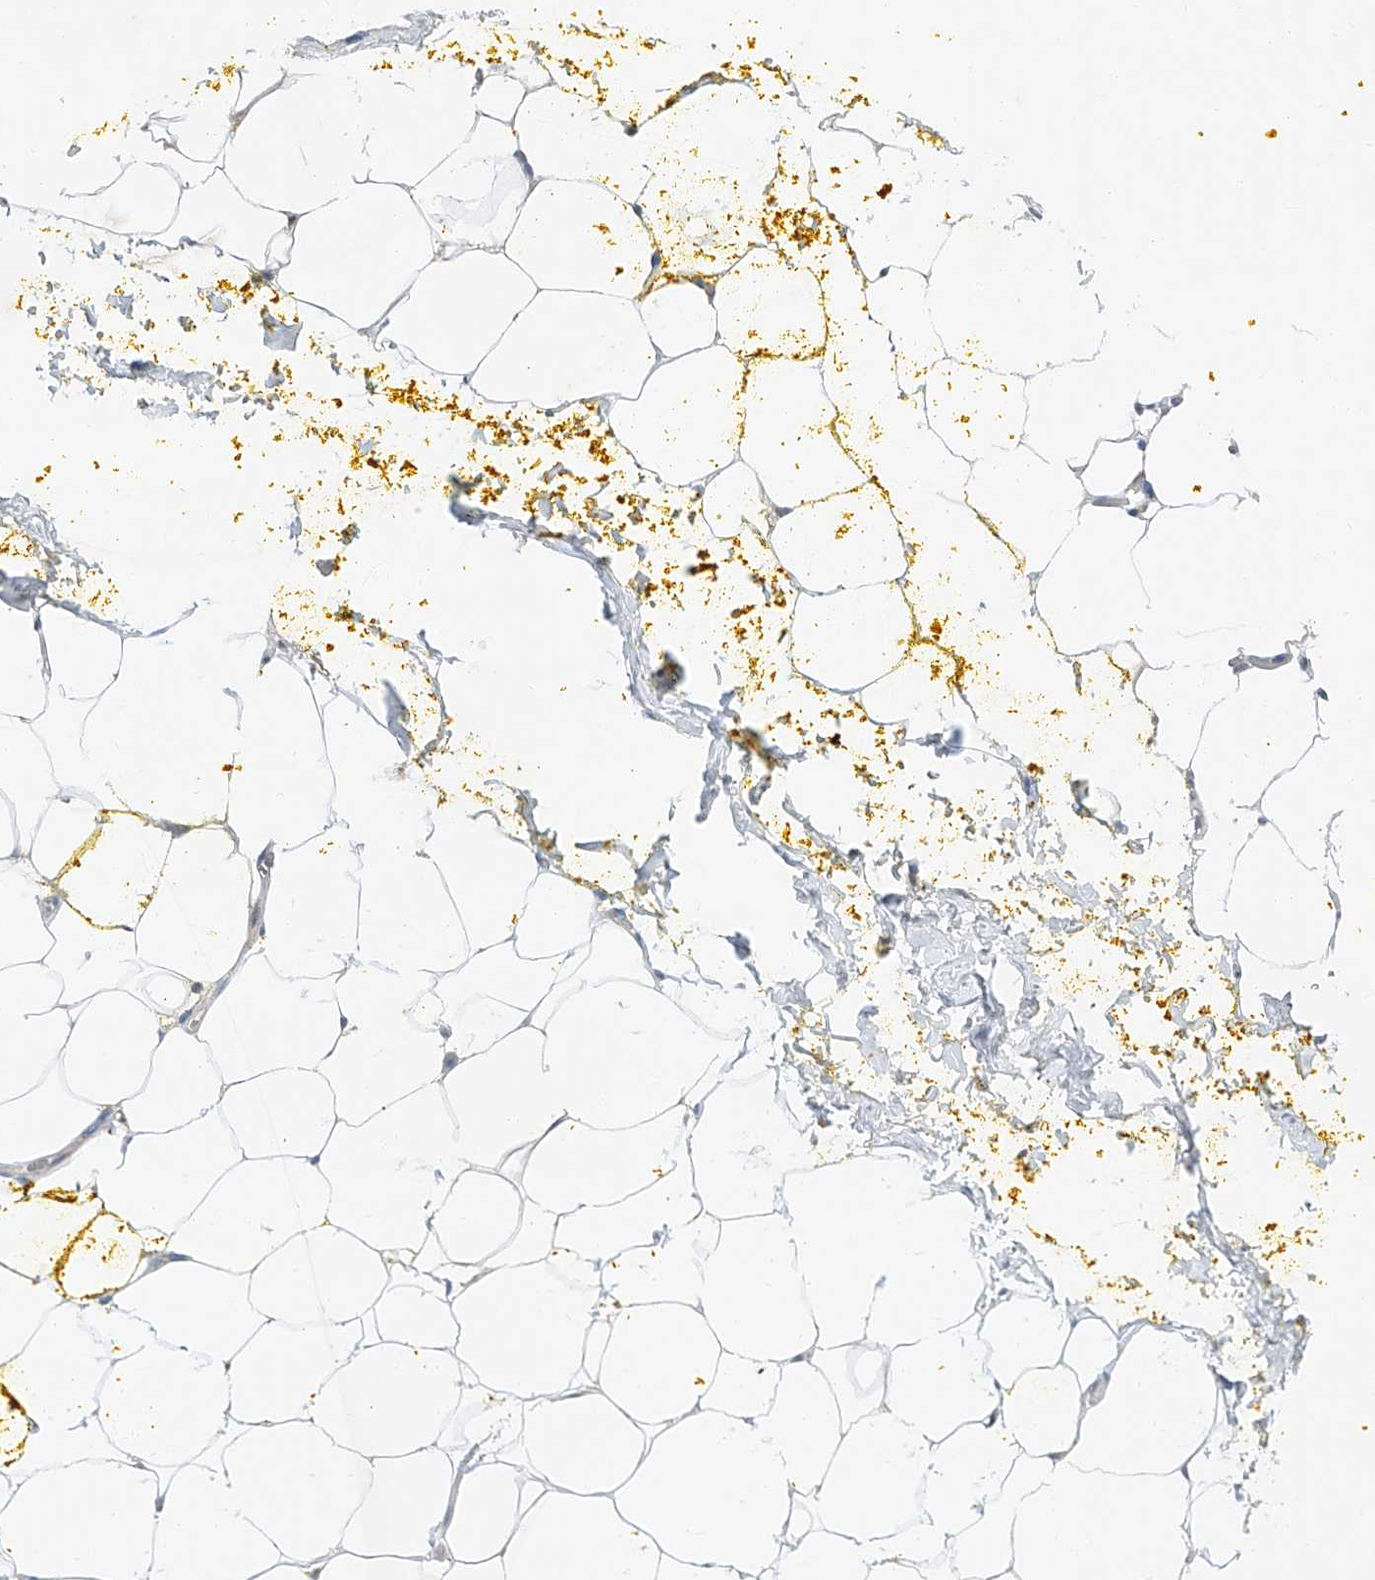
{"staining": {"intensity": "negative", "quantity": "none", "location": "none"}, "tissue": "adipose tissue", "cell_type": "Adipocytes", "image_type": "normal", "snomed": [{"axis": "morphology", "description": "Normal tissue, NOS"}, {"axis": "morphology", "description": "Adenocarcinoma, Low grade"}, {"axis": "topography", "description": "Prostate"}, {"axis": "topography", "description": "Peripheral nerve tissue"}], "caption": "Image shows no significant protein staining in adipocytes of benign adipose tissue.", "gene": "CLDND1", "patient": {"sex": "male", "age": 63}}